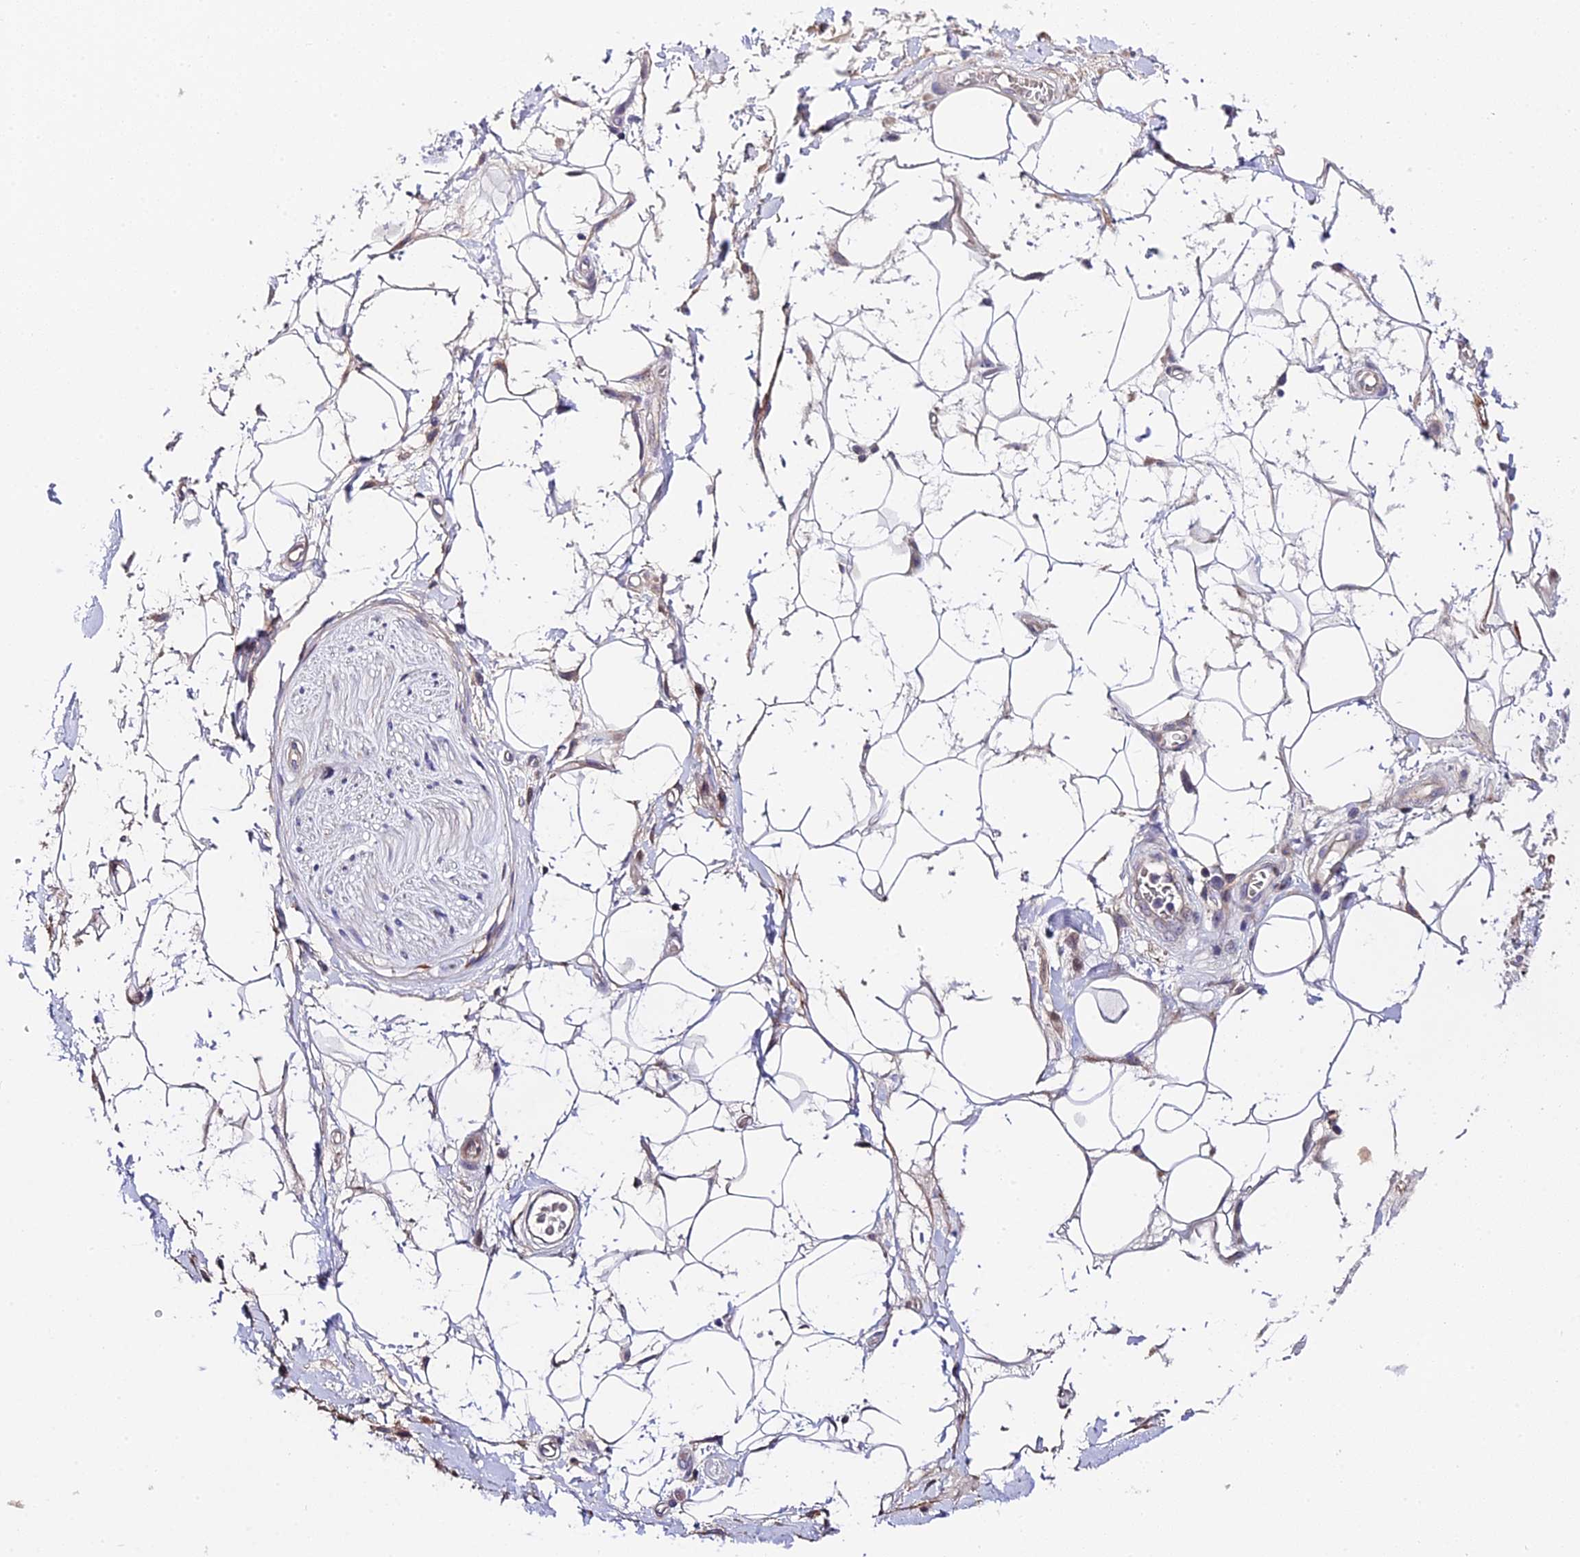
{"staining": {"intensity": "negative", "quantity": "none", "location": "none"}, "tissue": "adipose tissue", "cell_type": "Adipocytes", "image_type": "normal", "snomed": [{"axis": "morphology", "description": "Normal tissue, NOS"}, {"axis": "morphology", "description": "Adenocarcinoma, NOS"}, {"axis": "topography", "description": "Rectum"}, {"axis": "topography", "description": "Vagina"}, {"axis": "topography", "description": "Peripheral nerve tissue"}], "caption": "Immunohistochemistry photomicrograph of unremarkable adipose tissue stained for a protein (brown), which reveals no expression in adipocytes.", "gene": "TRMT1", "patient": {"sex": "female", "age": 71}}